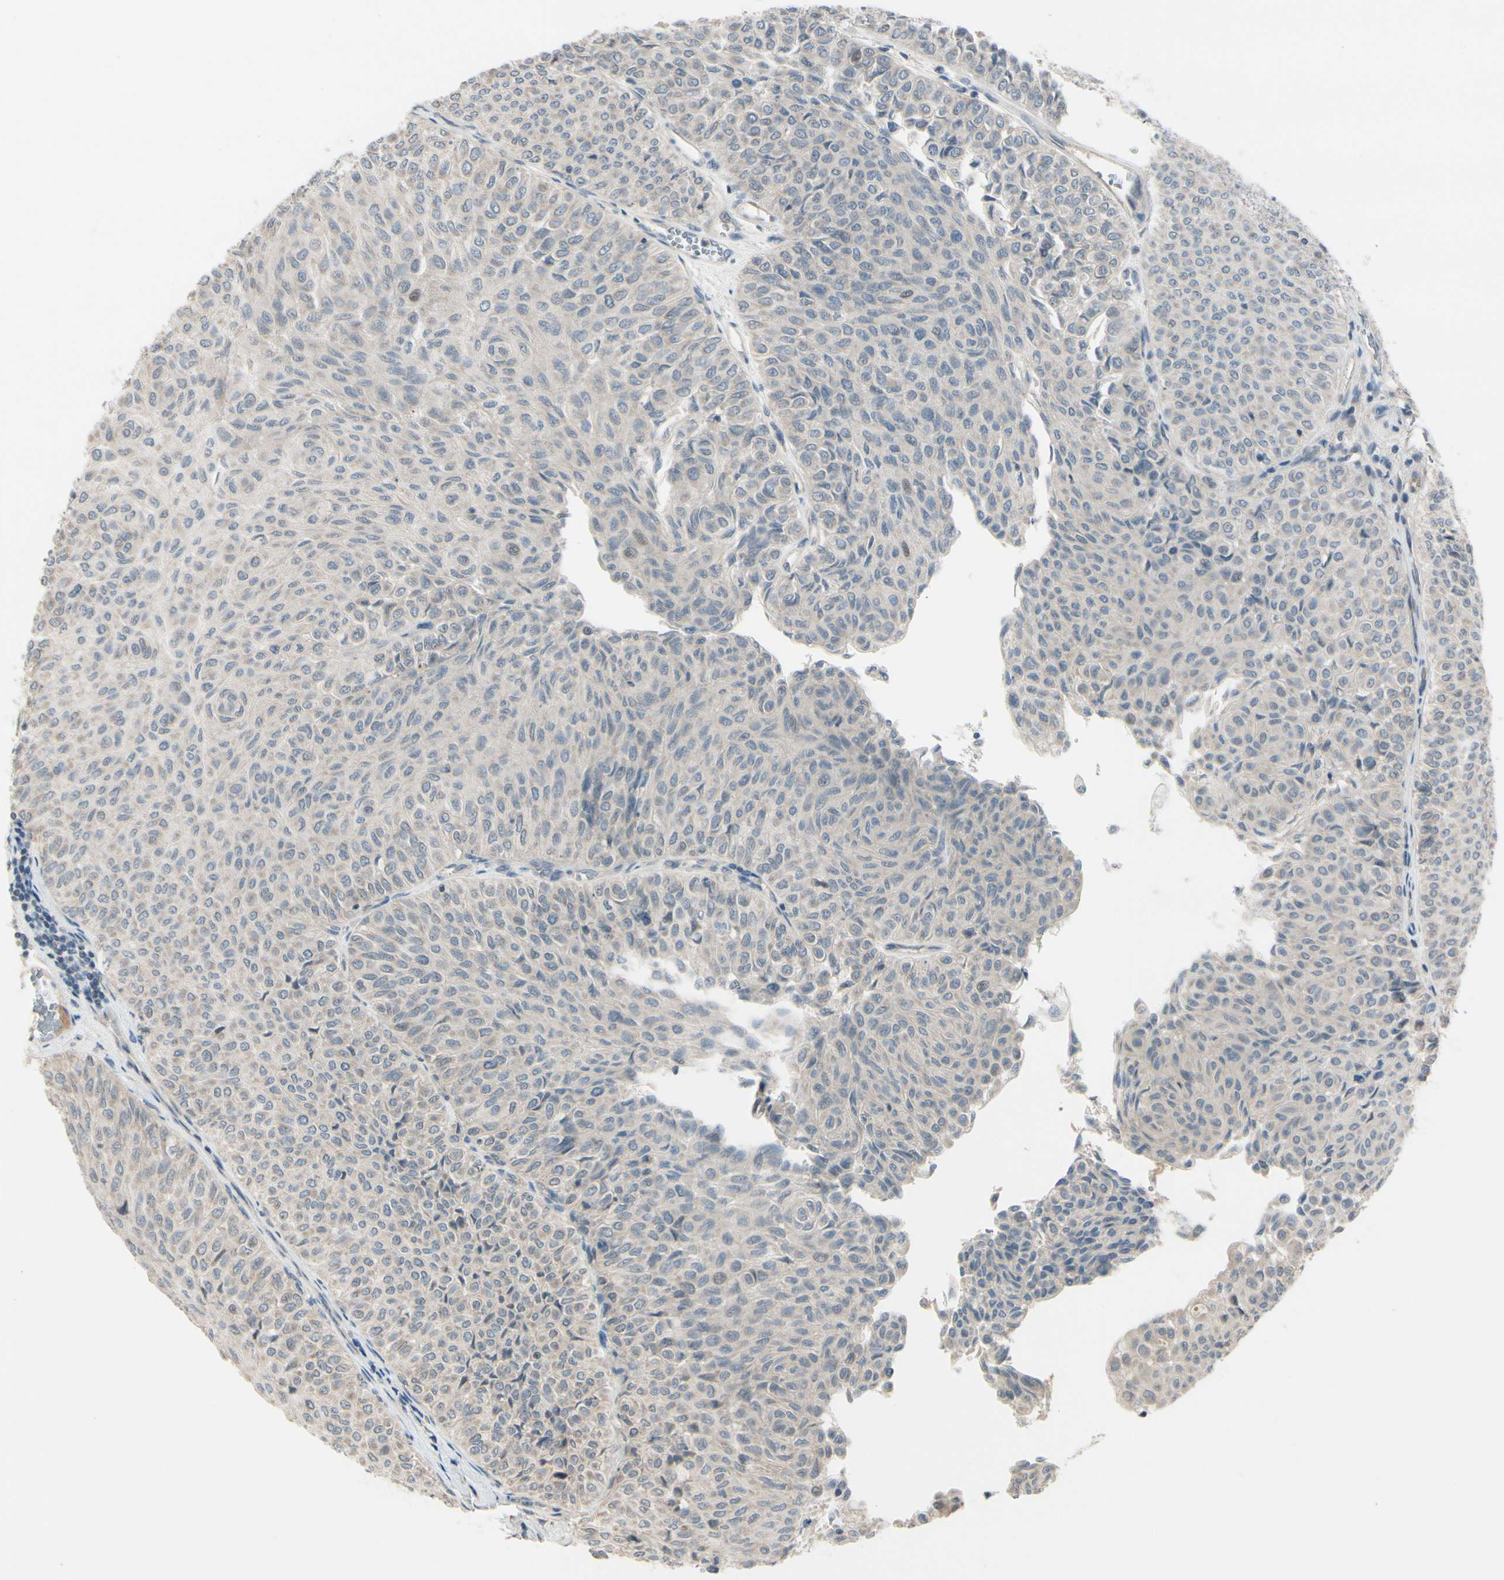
{"staining": {"intensity": "weak", "quantity": "25%-75%", "location": "cytoplasmic/membranous"}, "tissue": "urothelial cancer", "cell_type": "Tumor cells", "image_type": "cancer", "snomed": [{"axis": "morphology", "description": "Urothelial carcinoma, Low grade"}, {"axis": "topography", "description": "Urinary bladder"}], "caption": "Protein staining exhibits weak cytoplasmic/membranous staining in about 25%-75% of tumor cells in urothelial cancer. (DAB (3,3'-diaminobenzidine) = brown stain, brightfield microscopy at high magnification).", "gene": "FGF10", "patient": {"sex": "male", "age": 78}}